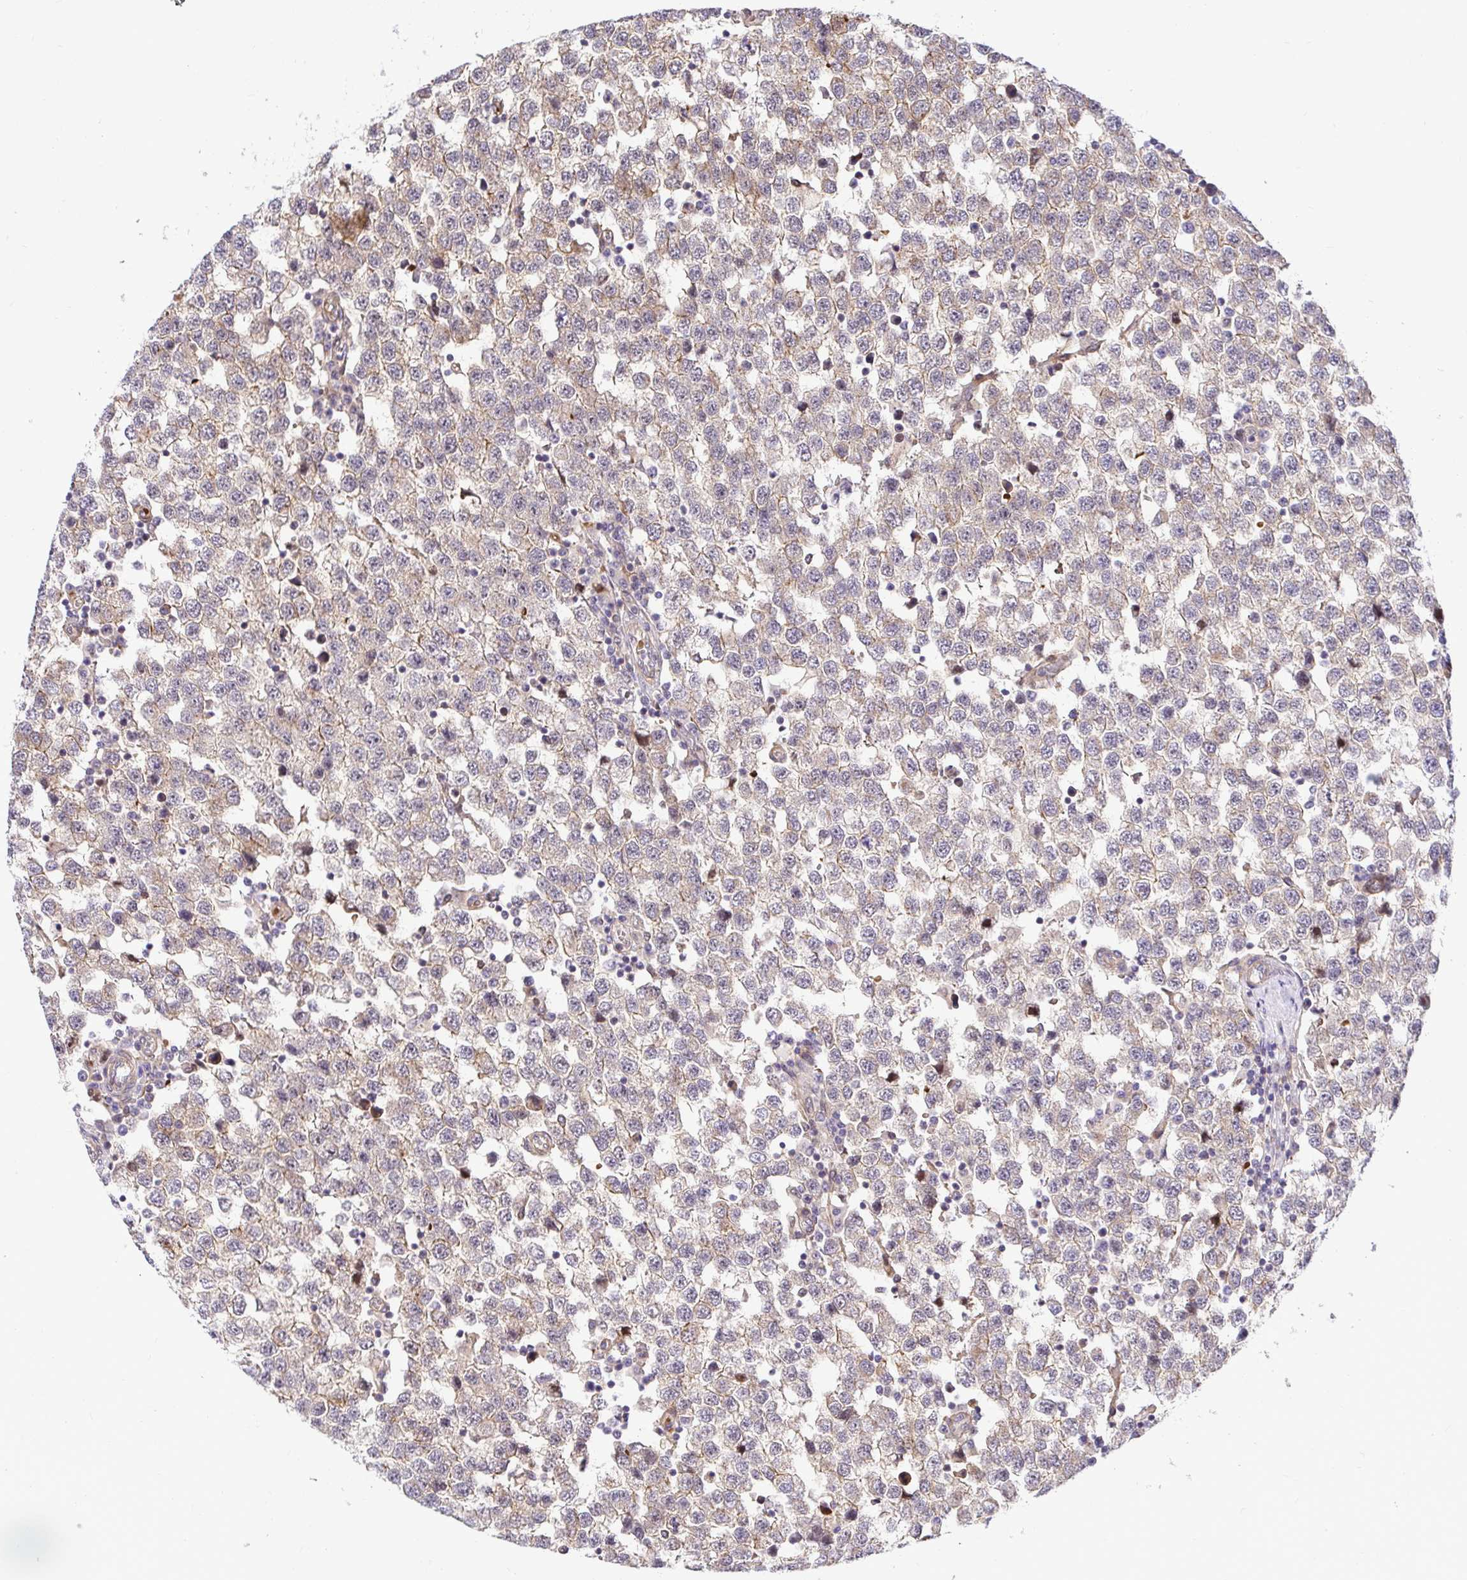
{"staining": {"intensity": "weak", "quantity": ">75%", "location": "cytoplasmic/membranous"}, "tissue": "testis cancer", "cell_type": "Tumor cells", "image_type": "cancer", "snomed": [{"axis": "morphology", "description": "Seminoma, NOS"}, {"axis": "topography", "description": "Testis"}], "caption": "DAB immunohistochemical staining of testis seminoma exhibits weak cytoplasmic/membranous protein expression in approximately >75% of tumor cells.", "gene": "TRIM55", "patient": {"sex": "male", "age": 34}}